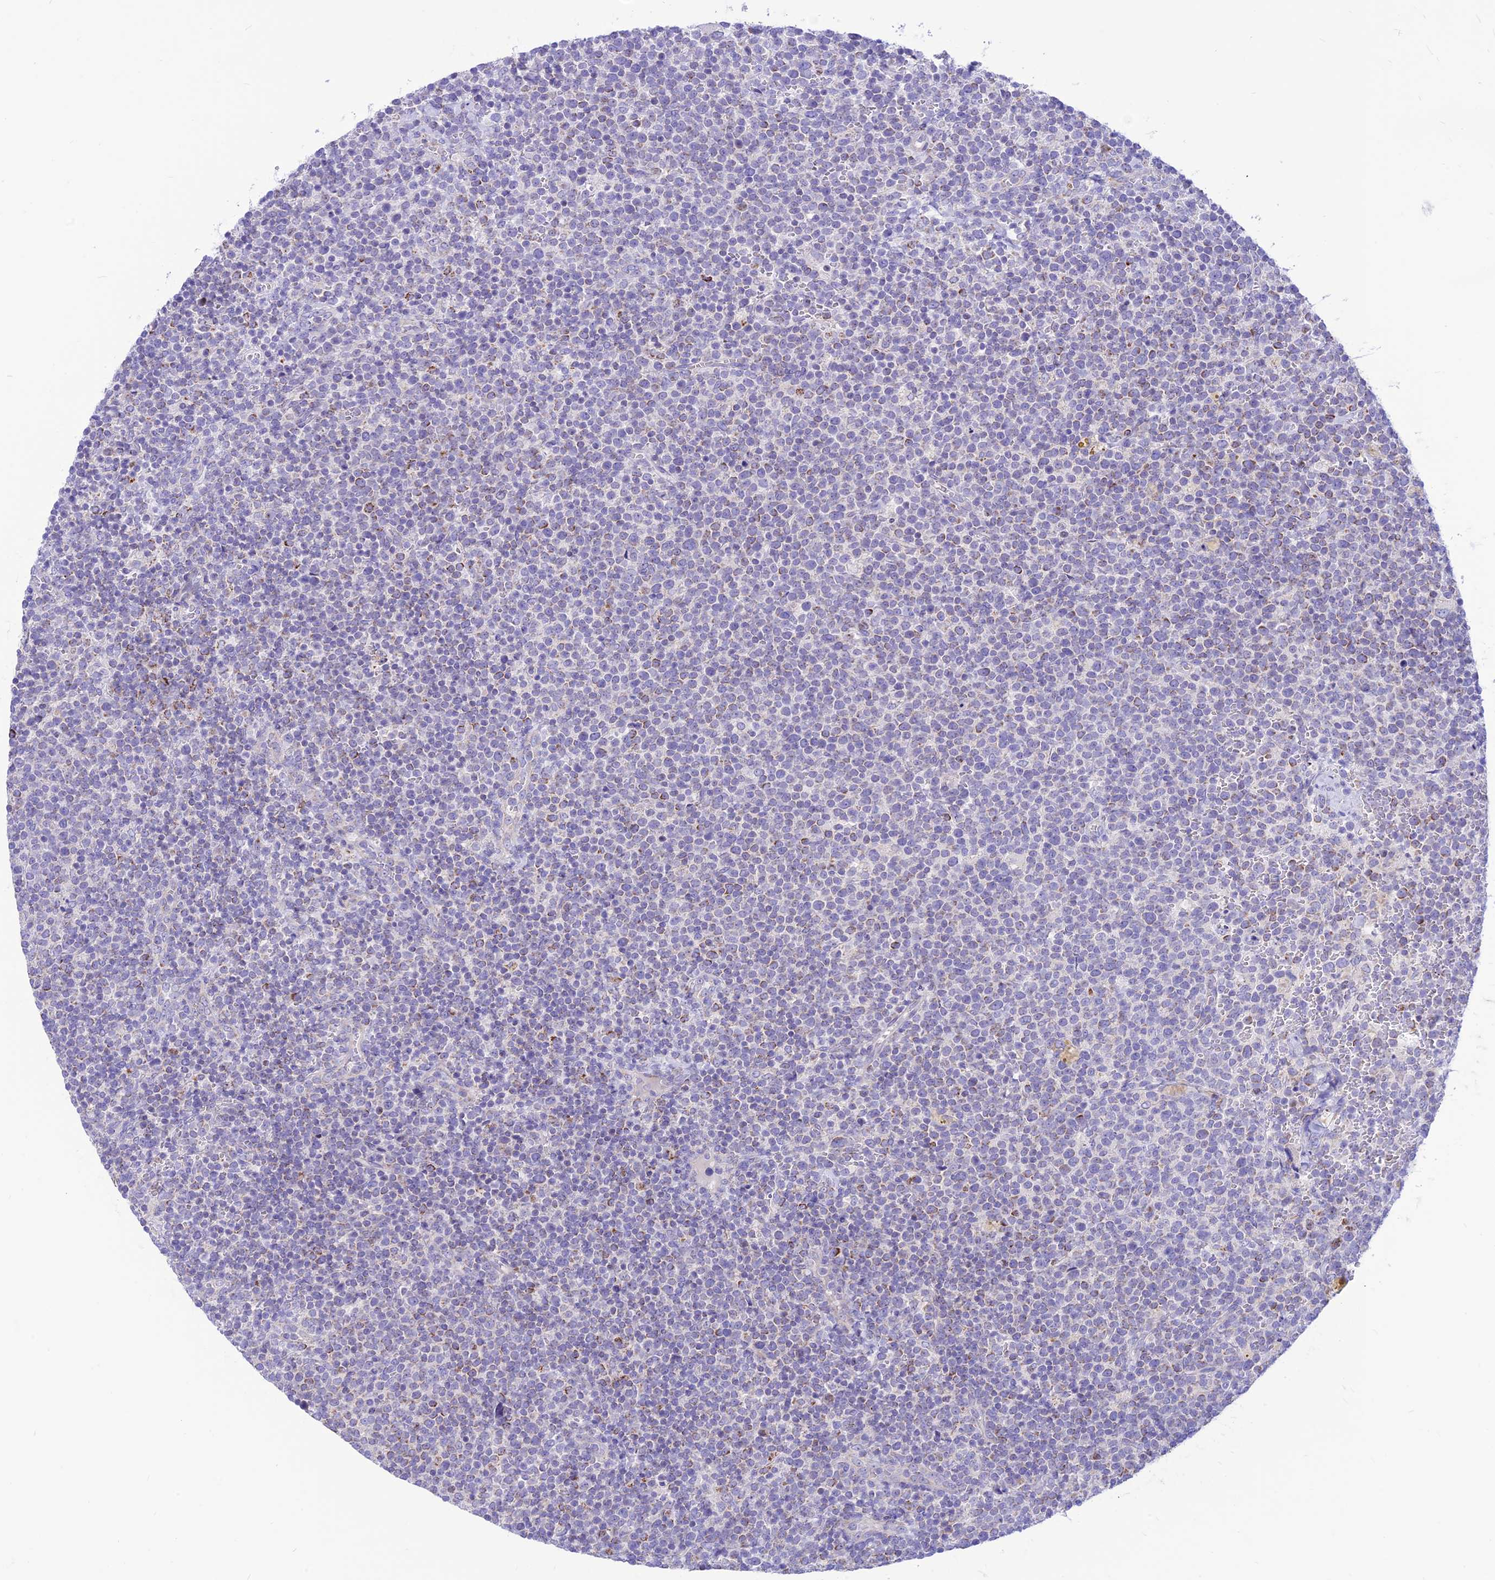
{"staining": {"intensity": "weak", "quantity": "<25%", "location": "cytoplasmic/membranous"}, "tissue": "lymphoma", "cell_type": "Tumor cells", "image_type": "cancer", "snomed": [{"axis": "morphology", "description": "Malignant lymphoma, non-Hodgkin's type, High grade"}, {"axis": "topography", "description": "Lymph node"}], "caption": "Tumor cells show no significant protein staining in lymphoma.", "gene": "FAM186B", "patient": {"sex": "male", "age": 61}}